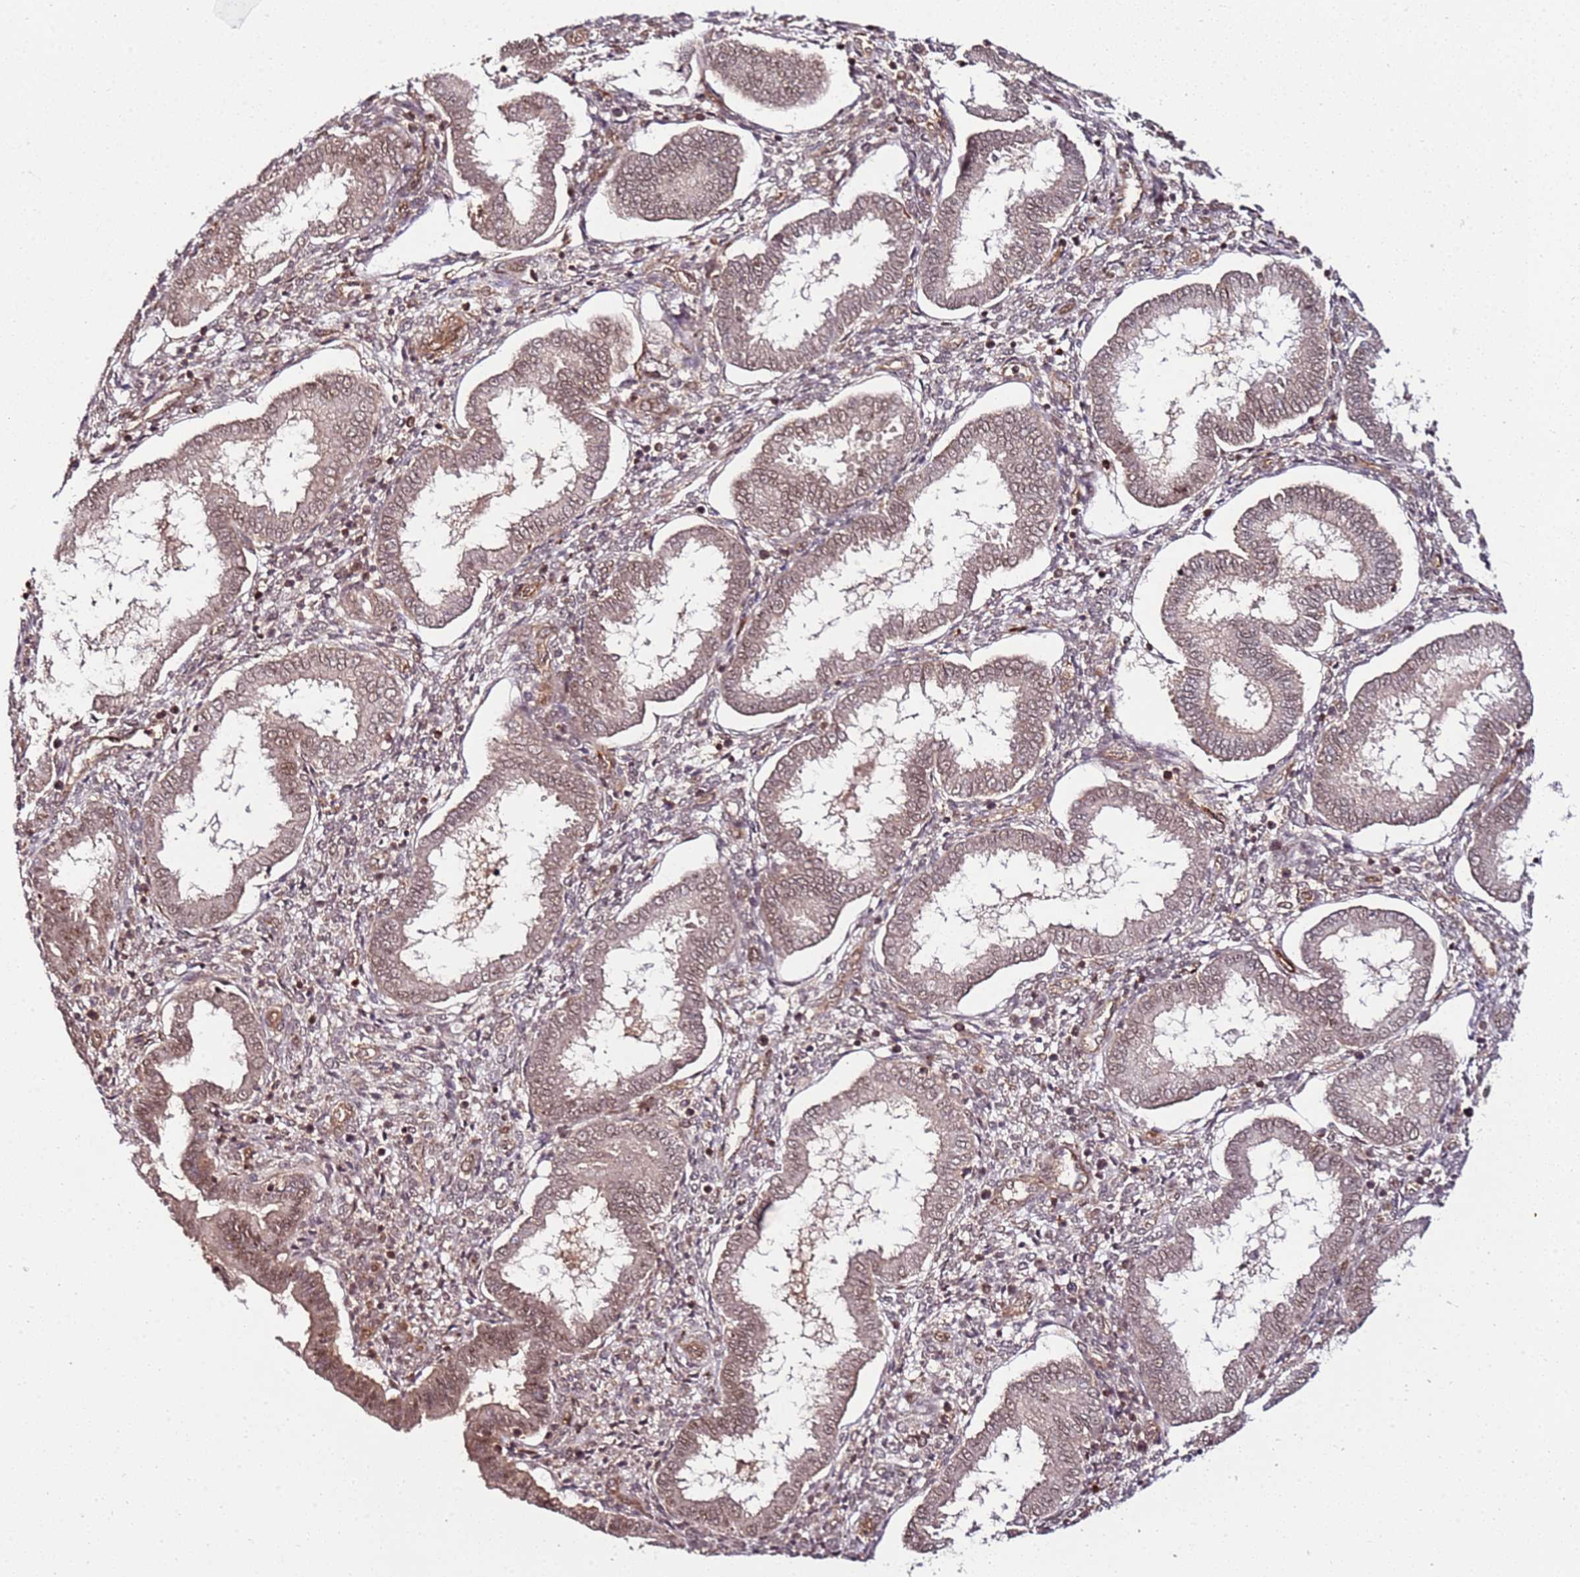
{"staining": {"intensity": "moderate", "quantity": "25%-75%", "location": "cytoplasmic/membranous"}, "tissue": "endometrium", "cell_type": "Cells in endometrial stroma", "image_type": "normal", "snomed": [{"axis": "morphology", "description": "Normal tissue, NOS"}, {"axis": "topography", "description": "Endometrium"}], "caption": "The photomicrograph demonstrates immunohistochemical staining of normal endometrium. There is moderate cytoplasmic/membranous positivity is identified in approximately 25%-75% of cells in endometrial stroma.", "gene": "CCNYL1", "patient": {"sex": "female", "age": 24}}